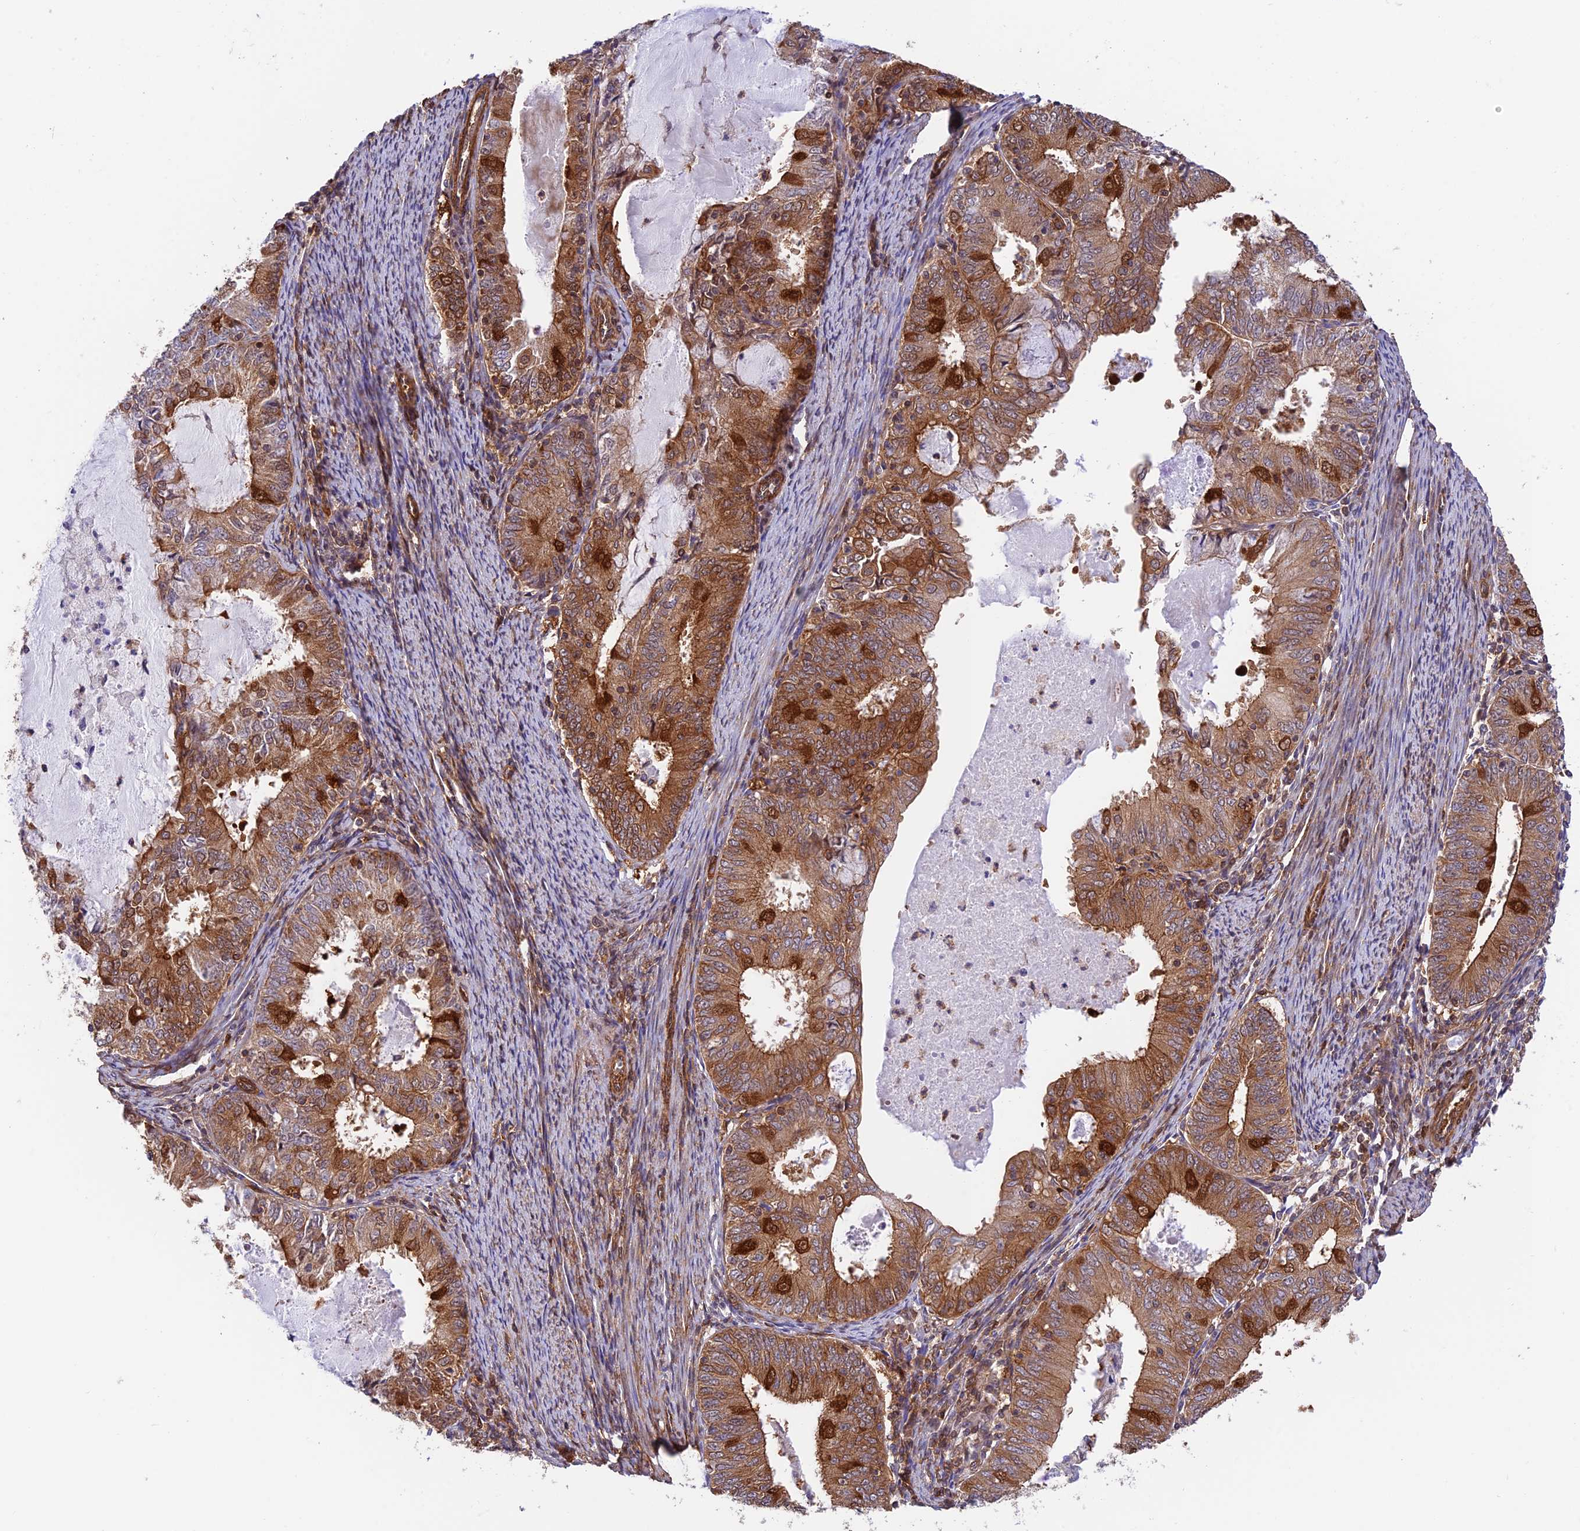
{"staining": {"intensity": "moderate", "quantity": ">75%", "location": "cytoplasmic/membranous"}, "tissue": "endometrial cancer", "cell_type": "Tumor cells", "image_type": "cancer", "snomed": [{"axis": "morphology", "description": "Adenocarcinoma, NOS"}, {"axis": "topography", "description": "Endometrium"}], "caption": "Immunohistochemical staining of endometrial cancer (adenocarcinoma) reveals moderate cytoplasmic/membranous protein staining in about >75% of tumor cells.", "gene": "EVI5L", "patient": {"sex": "female", "age": 57}}